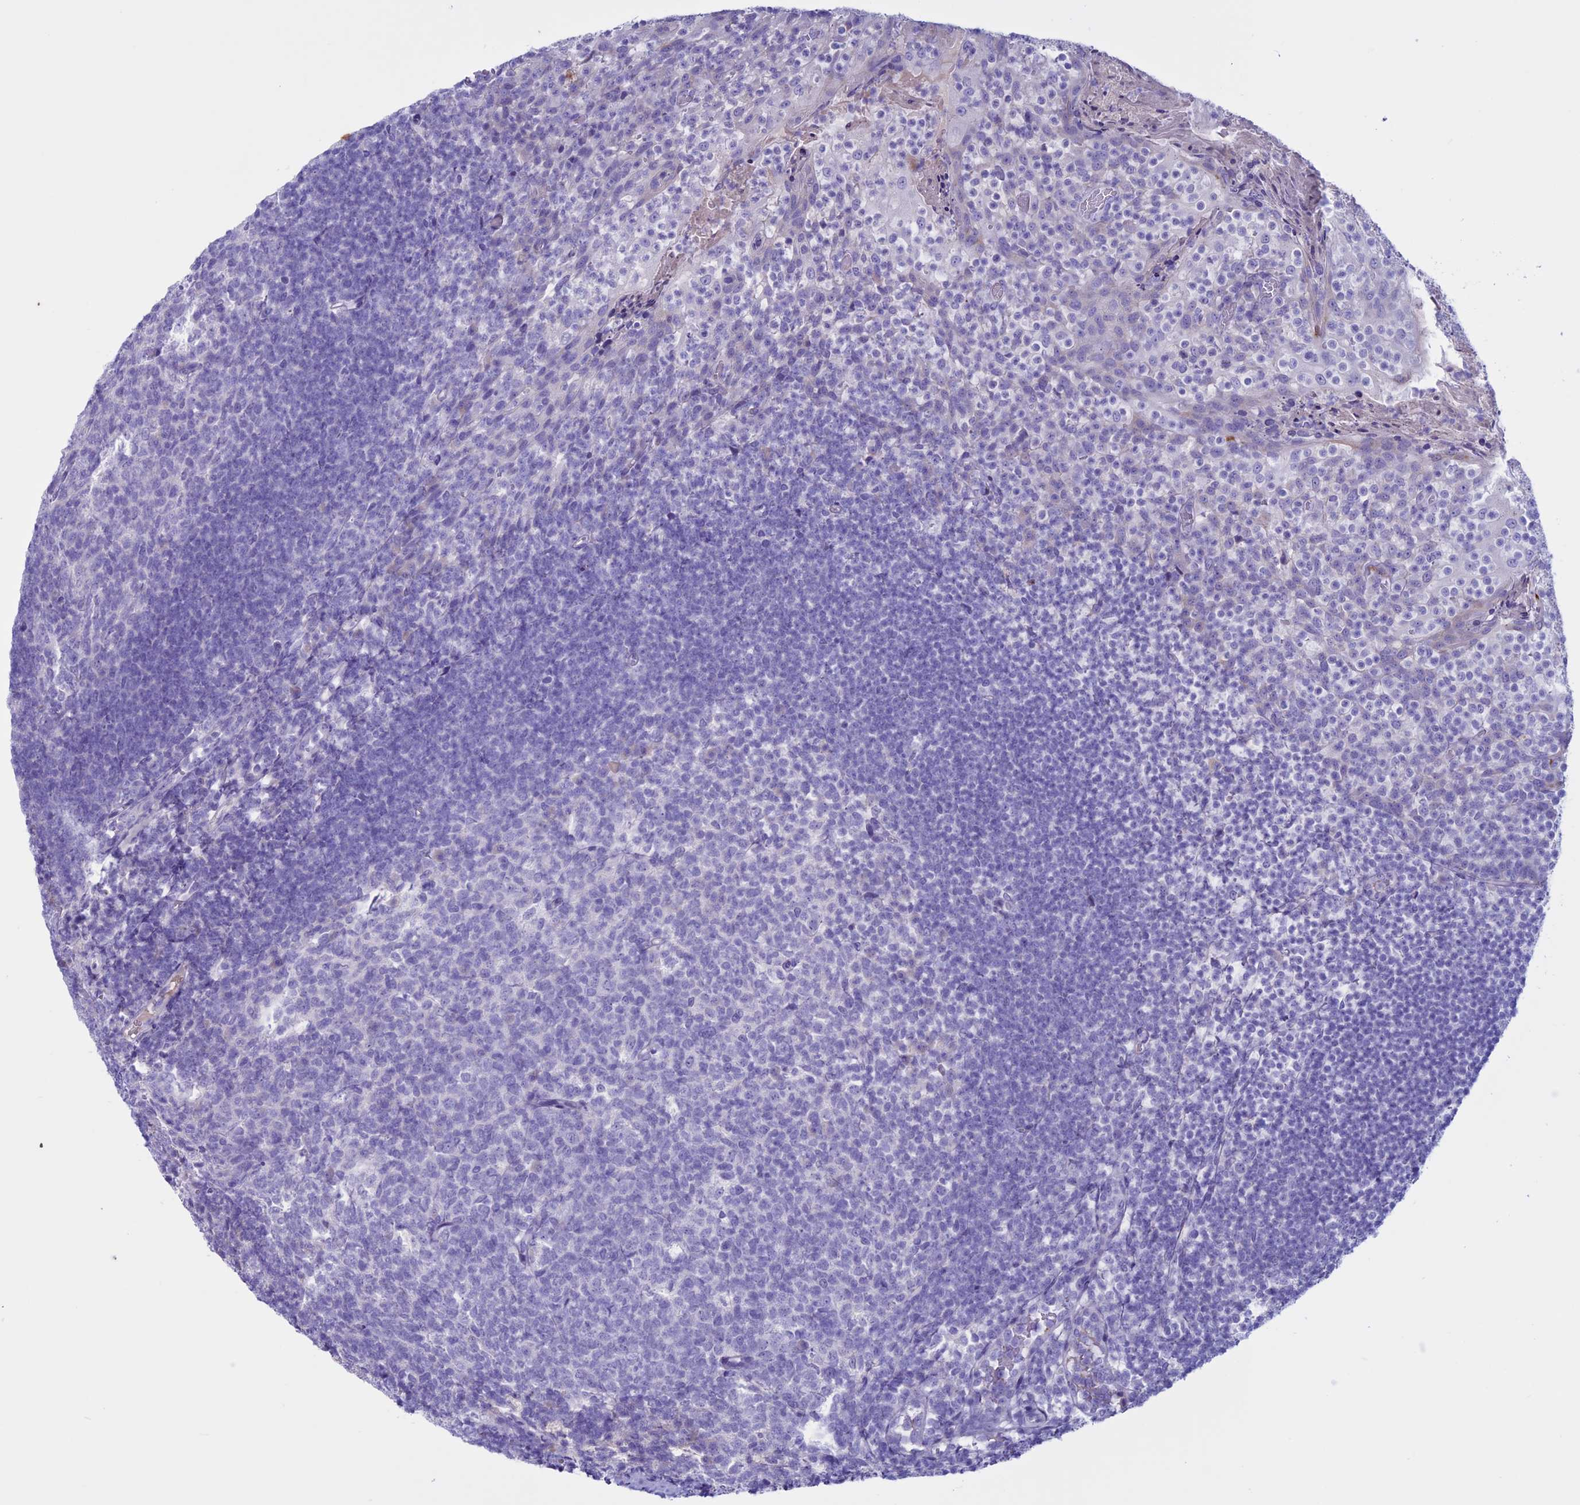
{"staining": {"intensity": "negative", "quantity": "none", "location": "none"}, "tissue": "tonsil", "cell_type": "Germinal center cells", "image_type": "normal", "snomed": [{"axis": "morphology", "description": "Normal tissue, NOS"}, {"axis": "topography", "description": "Tonsil"}], "caption": "Photomicrograph shows no significant protein positivity in germinal center cells of unremarkable tonsil. Brightfield microscopy of IHC stained with DAB (3,3'-diaminobenzidine) (brown) and hematoxylin (blue), captured at high magnification.", "gene": "CLEC2L", "patient": {"sex": "female", "age": 10}}